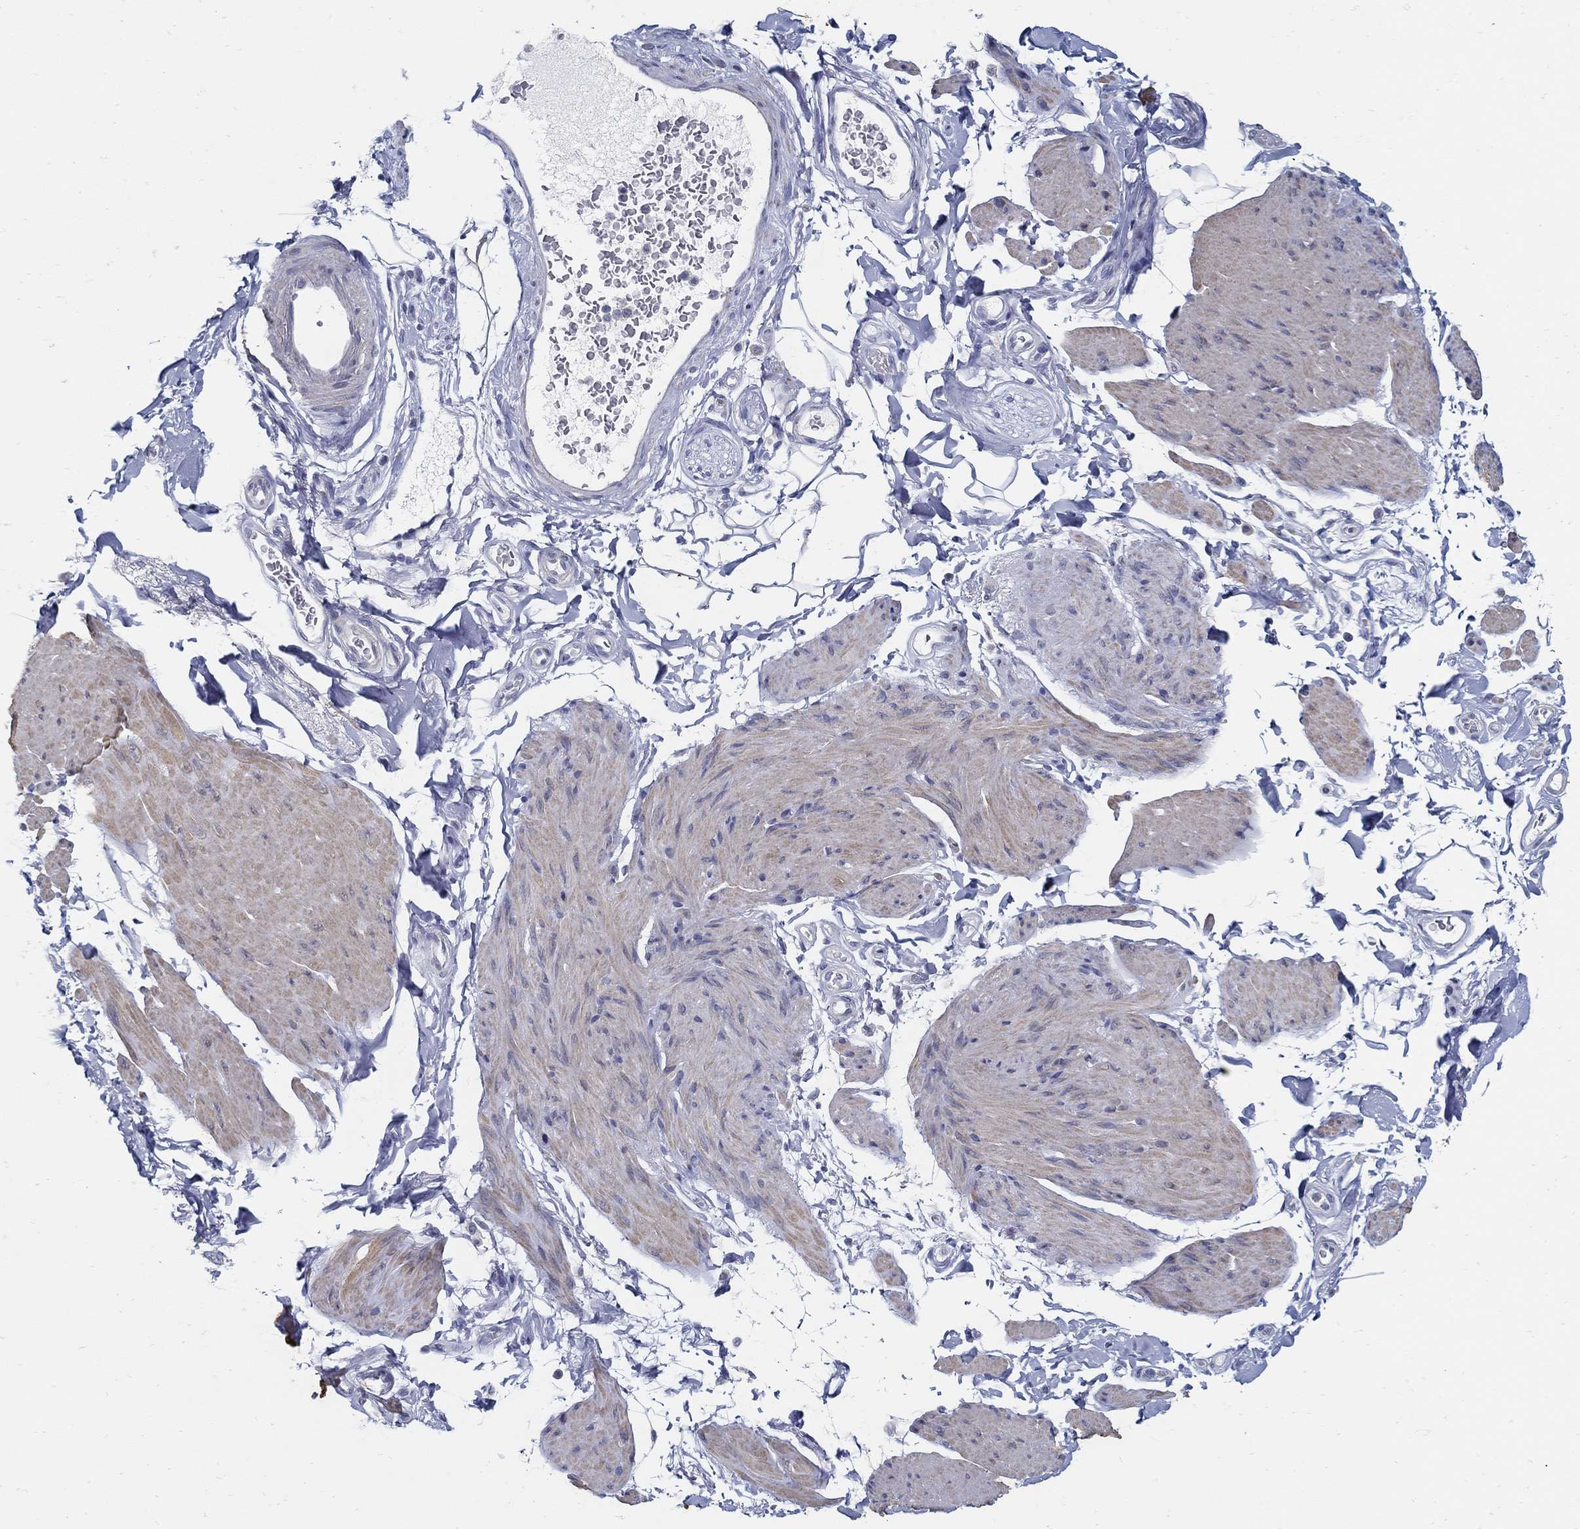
{"staining": {"intensity": "negative", "quantity": "none", "location": "none"}, "tissue": "smooth muscle", "cell_type": "Smooth muscle cells", "image_type": "normal", "snomed": [{"axis": "morphology", "description": "Normal tissue, NOS"}, {"axis": "topography", "description": "Adipose tissue"}, {"axis": "topography", "description": "Smooth muscle"}, {"axis": "topography", "description": "Peripheral nerve tissue"}], "caption": "Immunohistochemistry of normal human smooth muscle shows no positivity in smooth muscle cells. (Brightfield microscopy of DAB immunohistochemistry (IHC) at high magnification).", "gene": "USP29", "patient": {"sex": "male", "age": 83}}